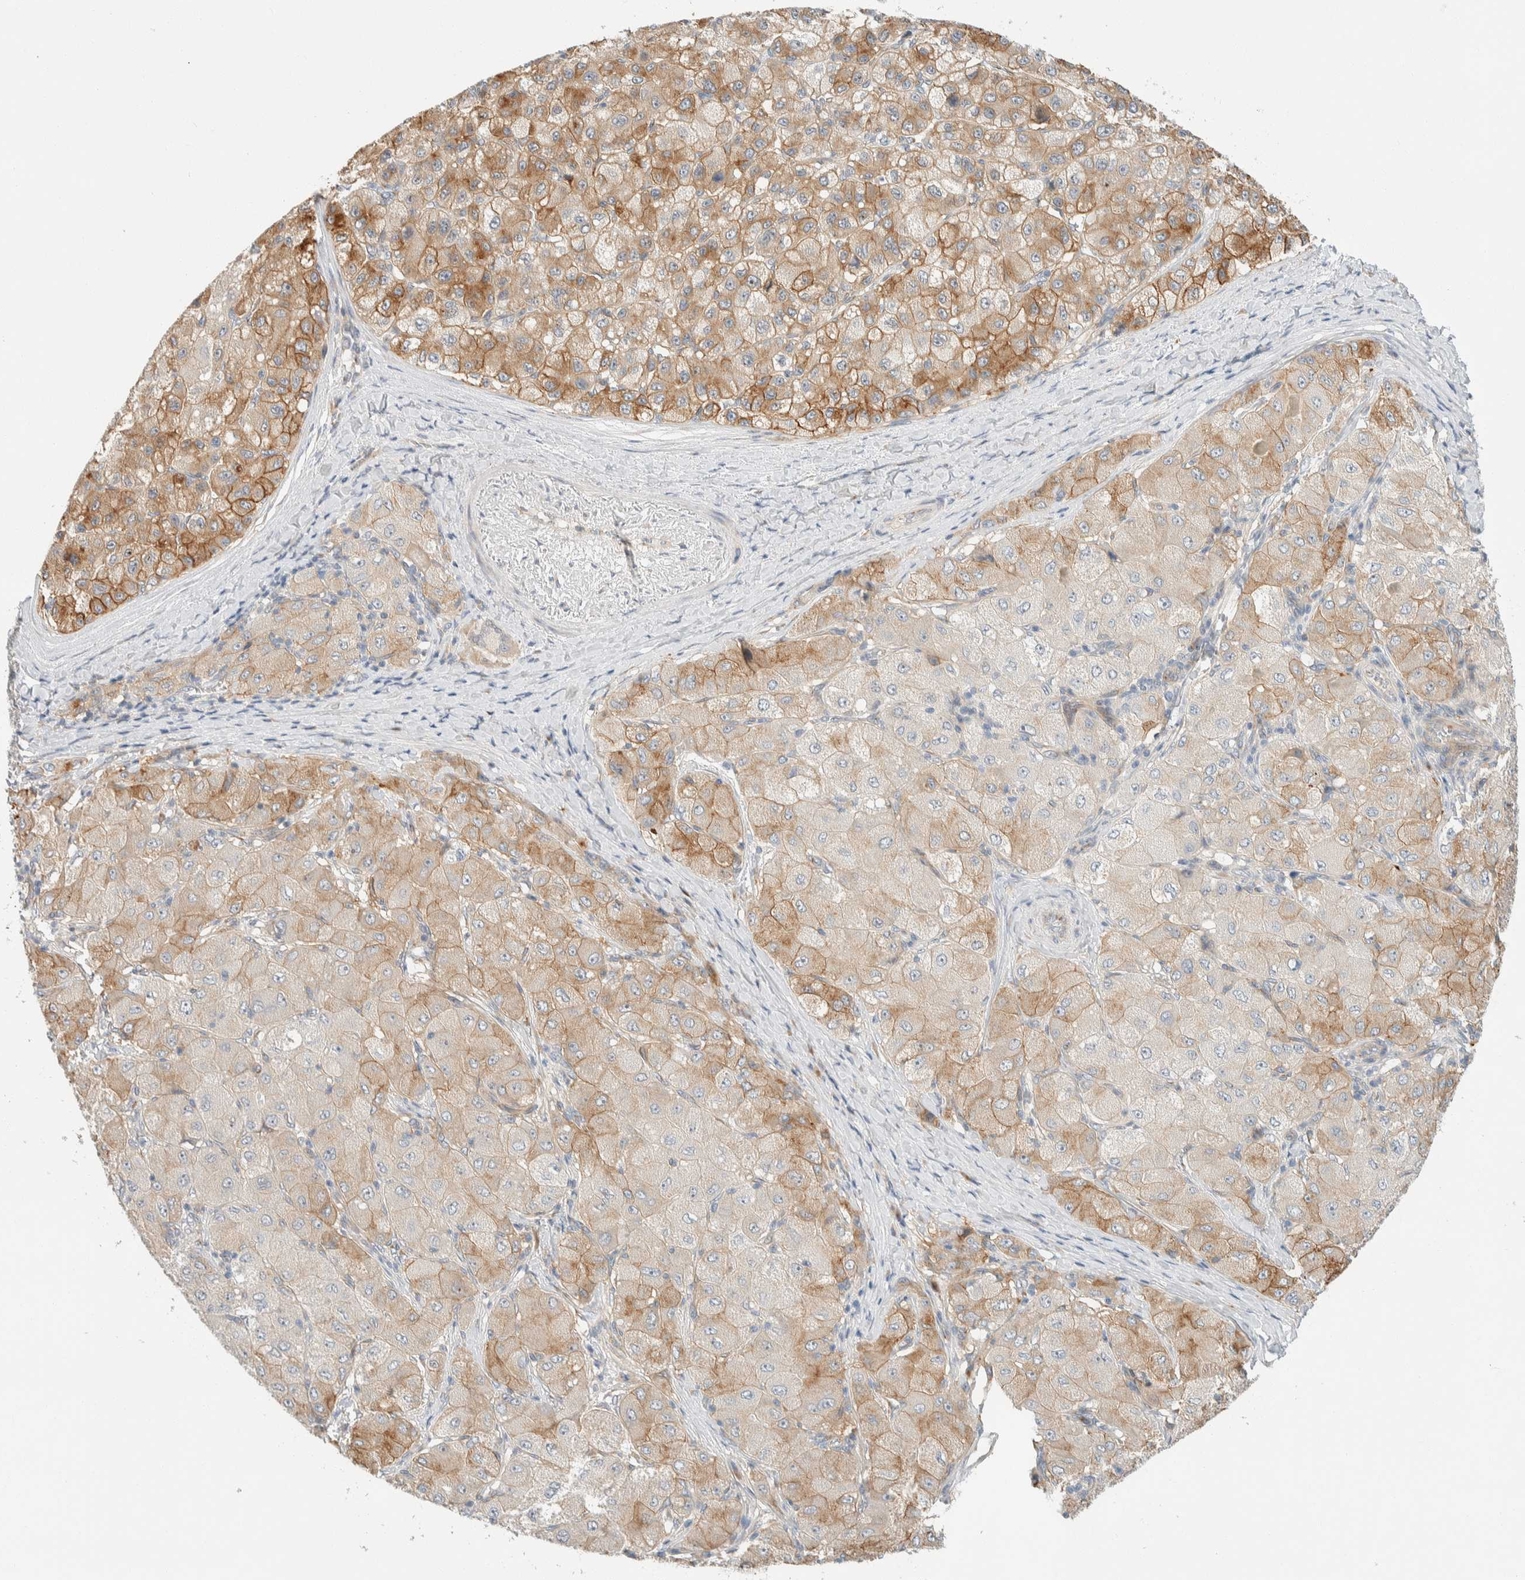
{"staining": {"intensity": "moderate", "quantity": "25%-75%", "location": "cytoplasmic/membranous"}, "tissue": "liver cancer", "cell_type": "Tumor cells", "image_type": "cancer", "snomed": [{"axis": "morphology", "description": "Carcinoma, Hepatocellular, NOS"}, {"axis": "topography", "description": "Liver"}], "caption": "IHC of liver hepatocellular carcinoma shows medium levels of moderate cytoplasmic/membranous positivity in approximately 25%-75% of tumor cells.", "gene": "TMEM184B", "patient": {"sex": "male", "age": 80}}